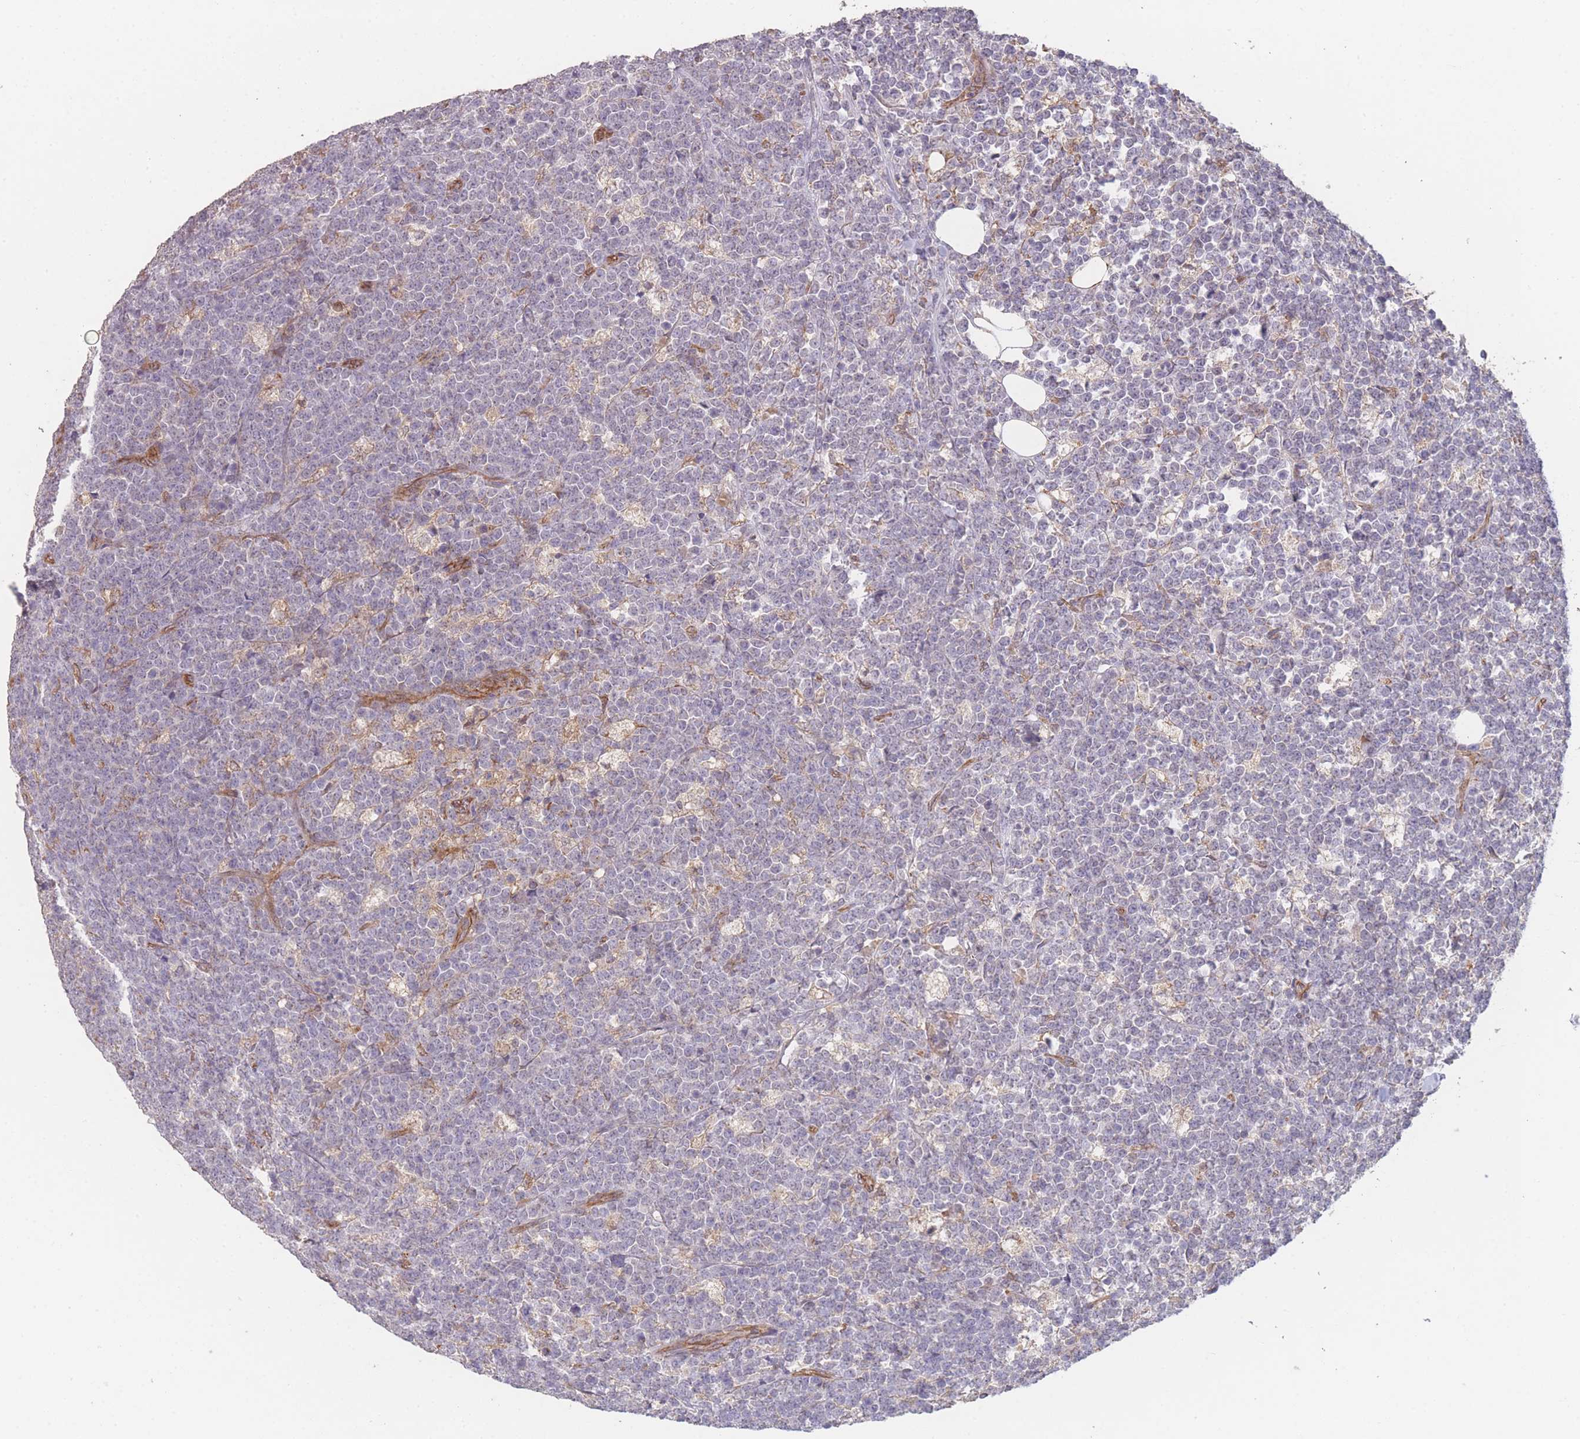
{"staining": {"intensity": "negative", "quantity": "none", "location": "none"}, "tissue": "lymphoma", "cell_type": "Tumor cells", "image_type": "cancer", "snomed": [{"axis": "morphology", "description": "Malignant lymphoma, non-Hodgkin's type, High grade"}, {"axis": "topography", "description": "Small intestine"}], "caption": "Tumor cells are negative for brown protein staining in lymphoma. (Stains: DAB IHC with hematoxylin counter stain, Microscopy: brightfield microscopy at high magnification).", "gene": "PXMP4", "patient": {"sex": "male", "age": 8}}